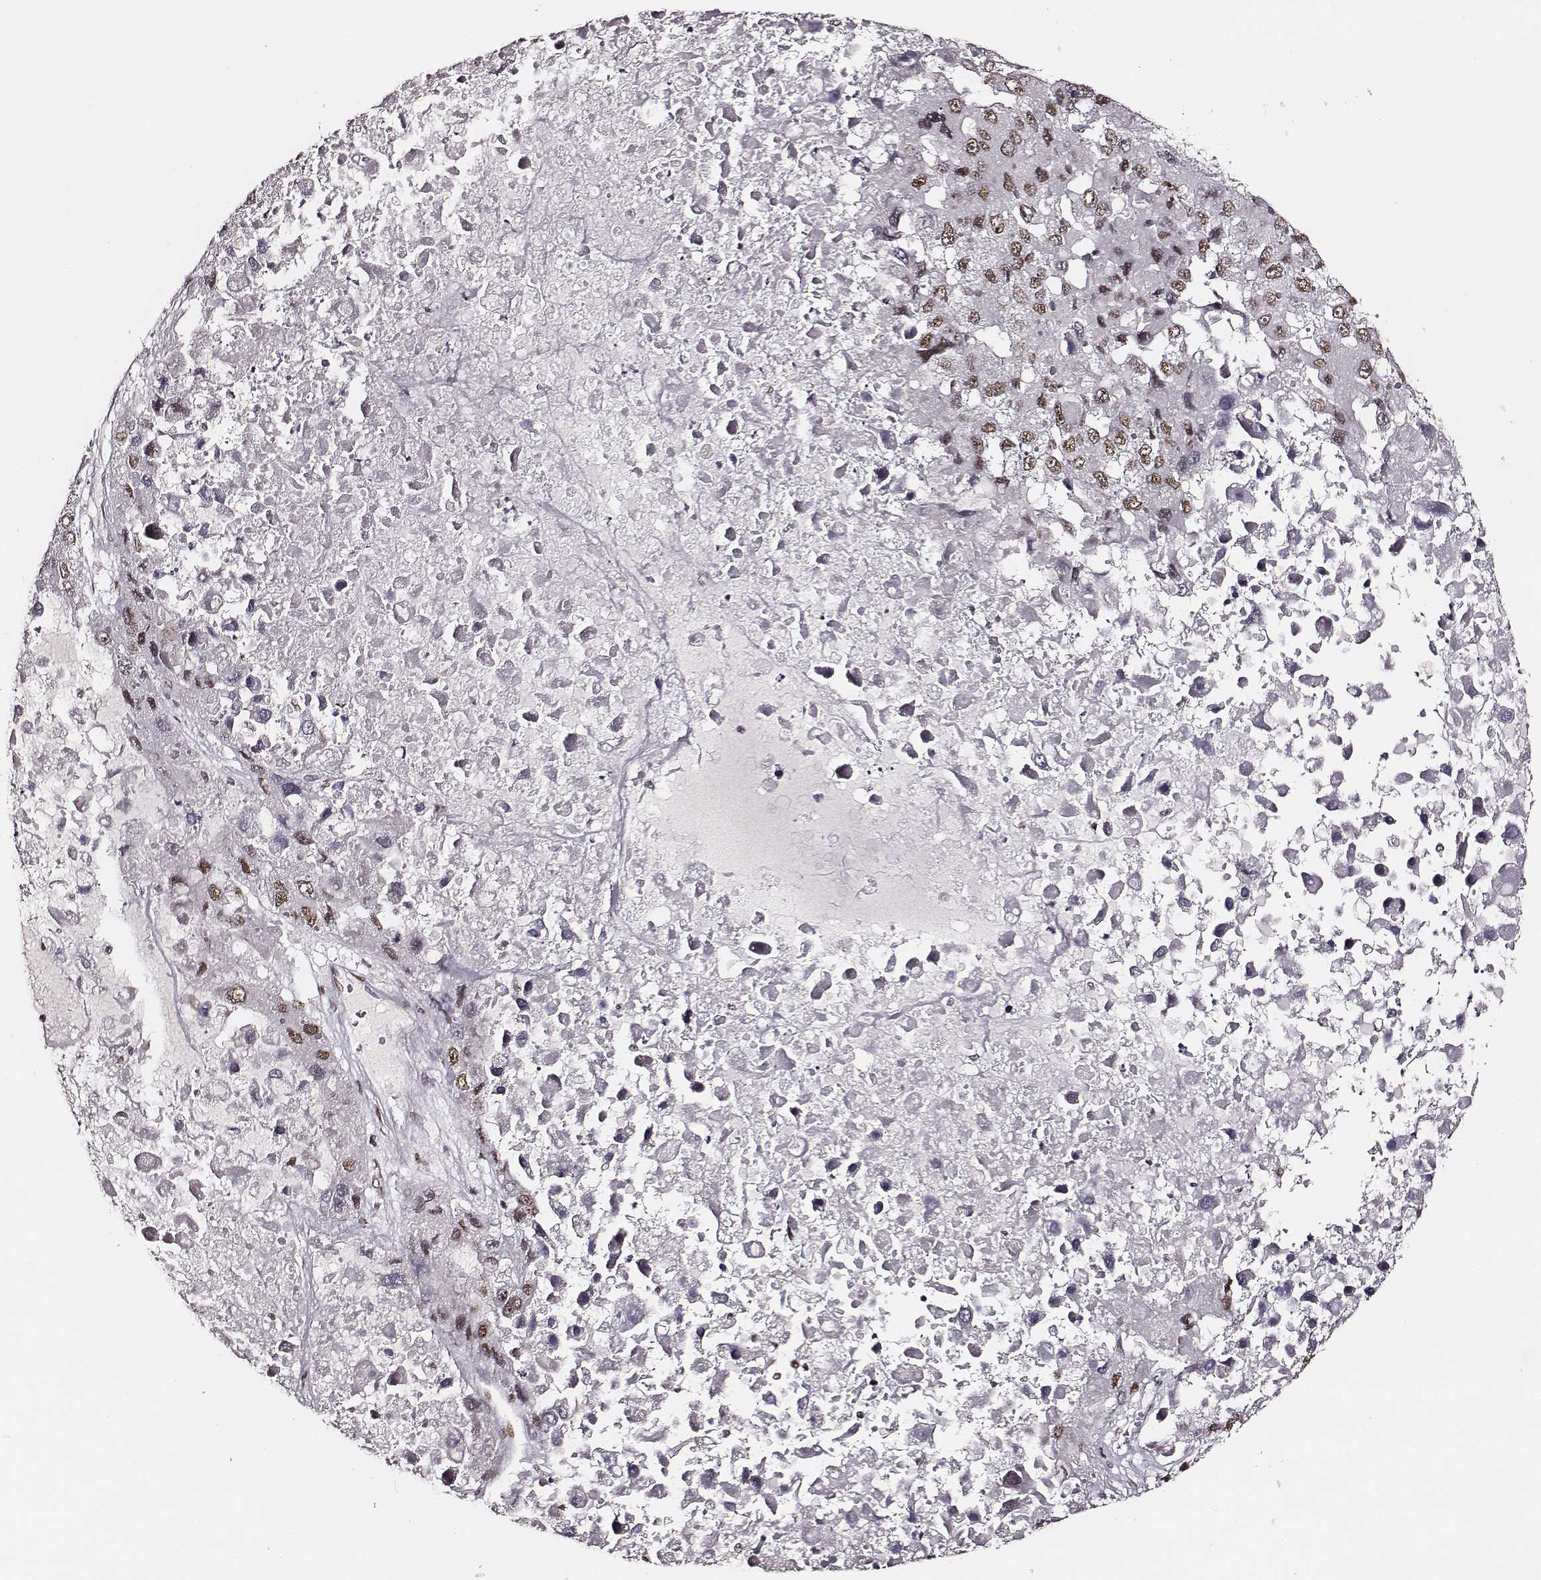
{"staining": {"intensity": "moderate", "quantity": ">75%", "location": "nuclear"}, "tissue": "liver cancer", "cell_type": "Tumor cells", "image_type": "cancer", "snomed": [{"axis": "morphology", "description": "Carcinoma, Hepatocellular, NOS"}, {"axis": "topography", "description": "Liver"}], "caption": "Hepatocellular carcinoma (liver) was stained to show a protein in brown. There is medium levels of moderate nuclear staining in approximately >75% of tumor cells. The protein of interest is stained brown, and the nuclei are stained in blue (DAB IHC with brightfield microscopy, high magnification).", "gene": "PPARA", "patient": {"sex": "female", "age": 41}}